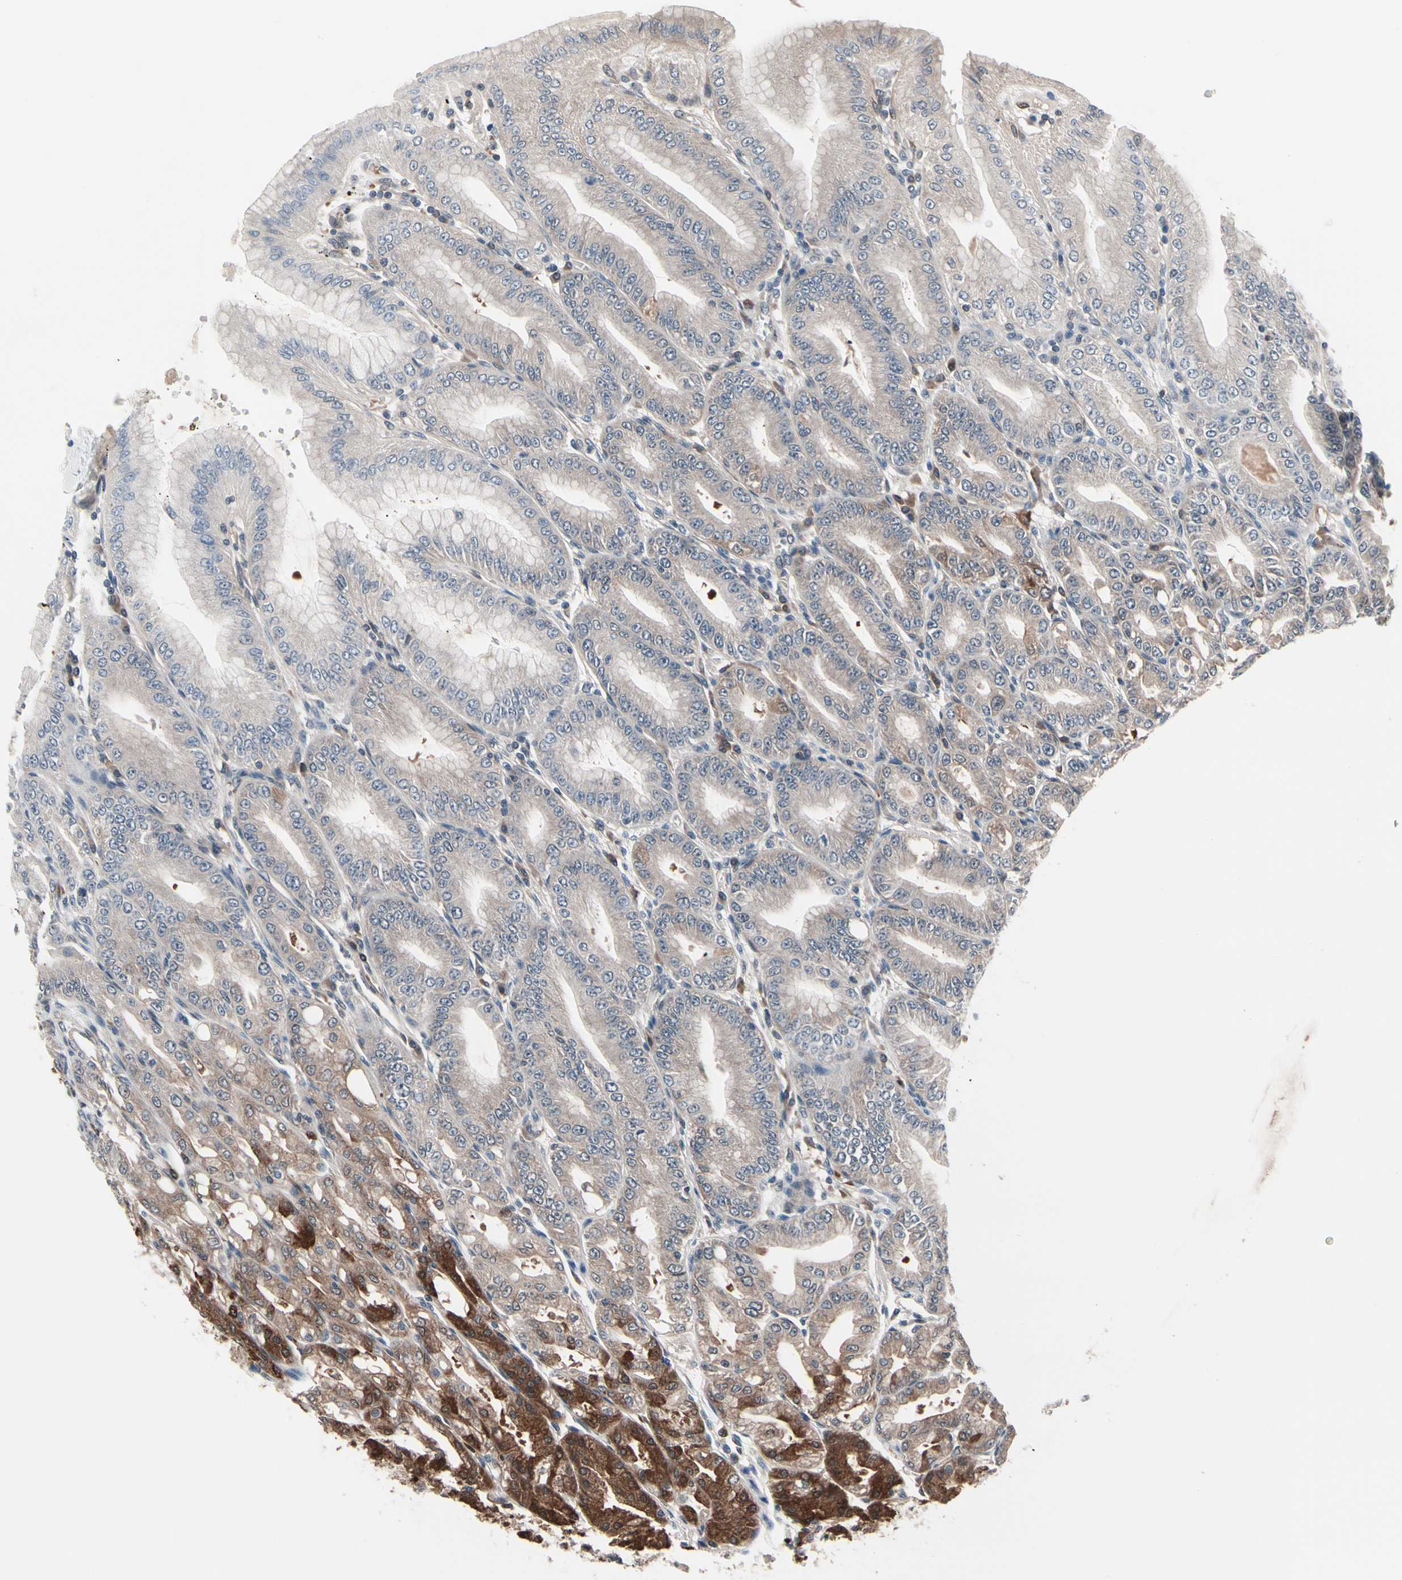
{"staining": {"intensity": "moderate", "quantity": "25%-75%", "location": "cytoplasmic/membranous"}, "tissue": "stomach", "cell_type": "Glandular cells", "image_type": "normal", "snomed": [{"axis": "morphology", "description": "Normal tissue, NOS"}, {"axis": "topography", "description": "Stomach, lower"}], "caption": "About 25%-75% of glandular cells in benign human stomach reveal moderate cytoplasmic/membranous protein staining as visualized by brown immunohistochemical staining.", "gene": "PRDX6", "patient": {"sex": "male", "age": 71}}